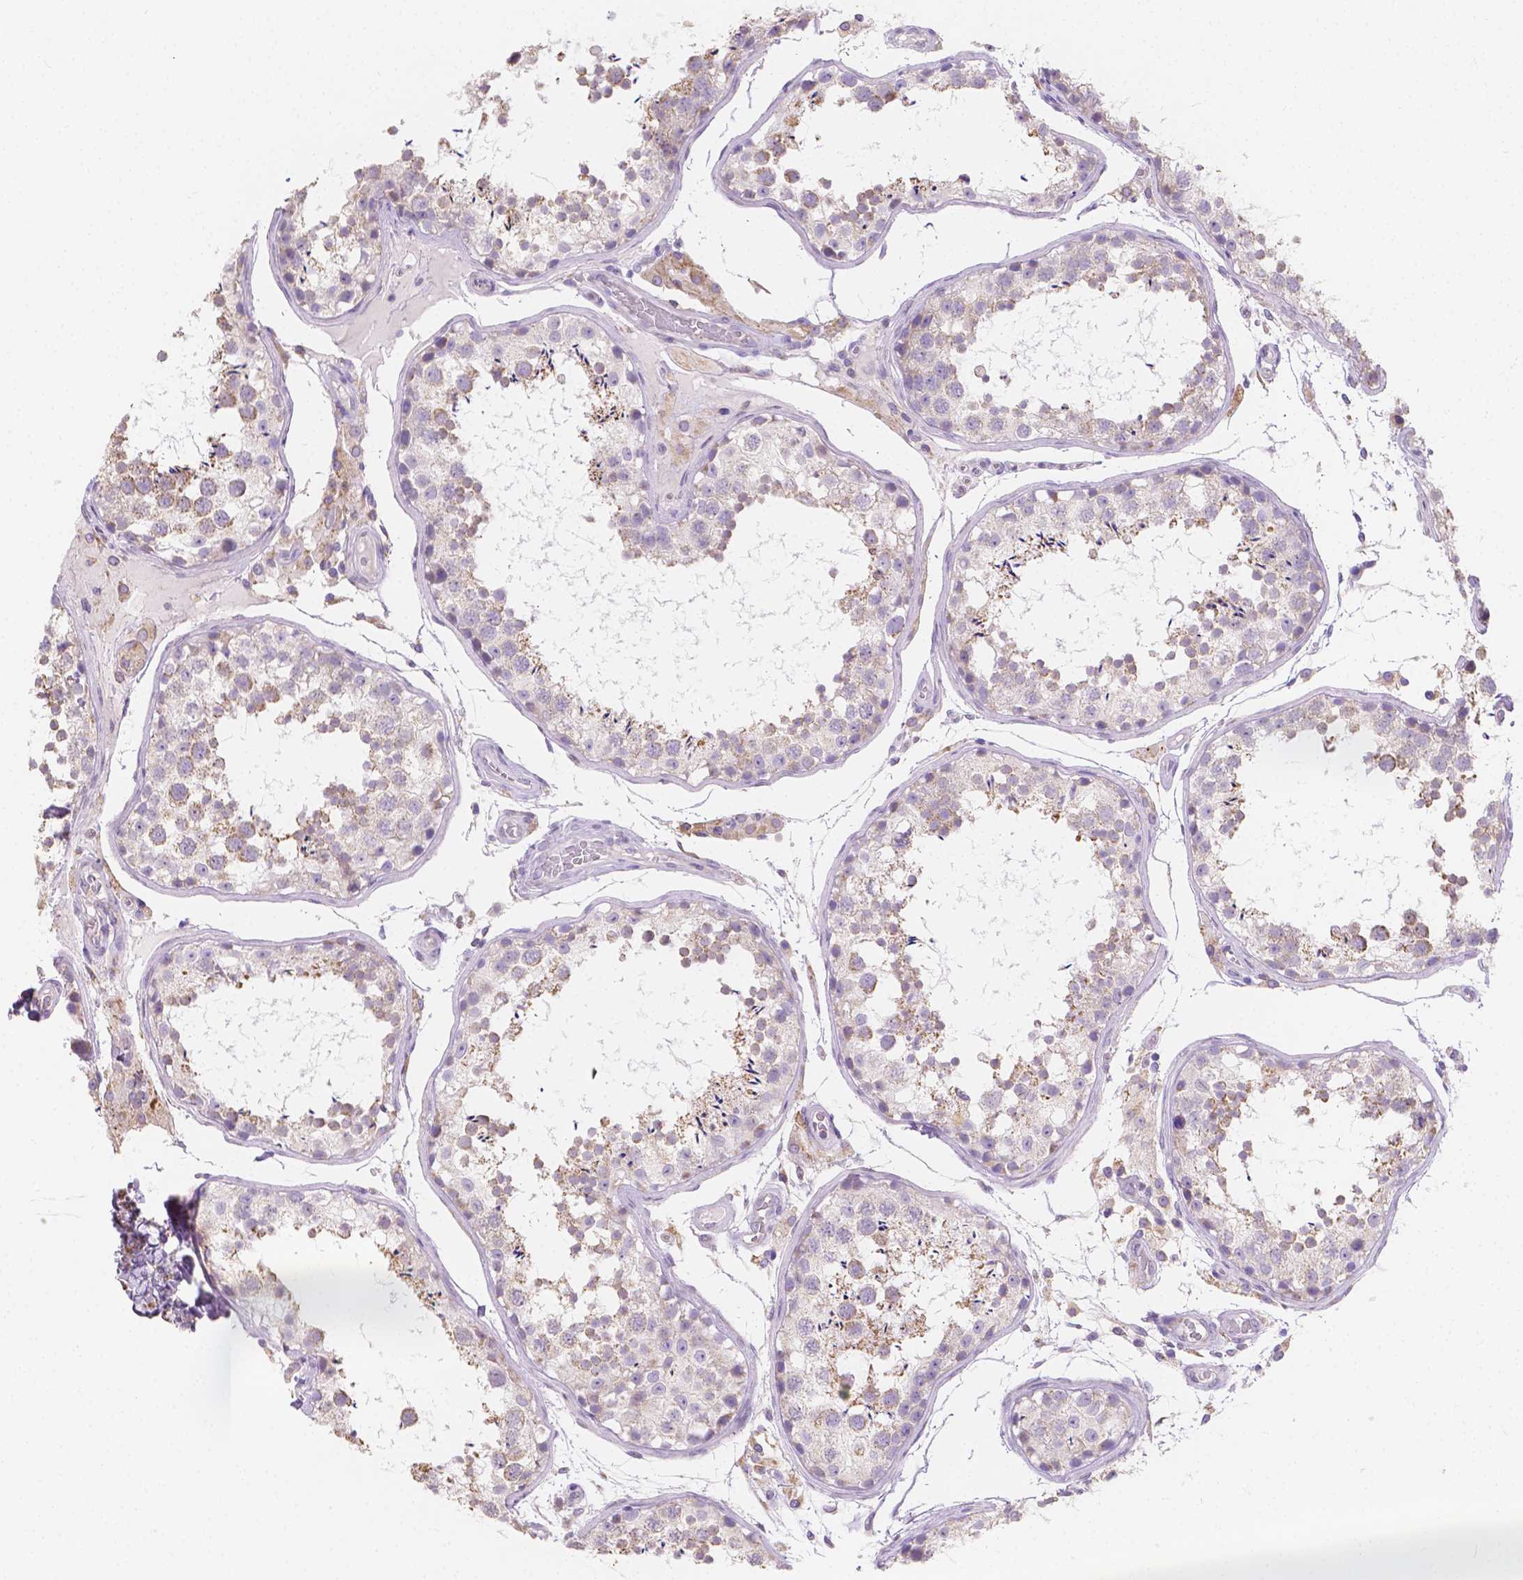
{"staining": {"intensity": "weak", "quantity": "<25%", "location": "cytoplasmic/membranous"}, "tissue": "testis", "cell_type": "Cells in seminiferous ducts", "image_type": "normal", "snomed": [{"axis": "morphology", "description": "Normal tissue, NOS"}, {"axis": "topography", "description": "Testis"}], "caption": "Immunohistochemistry image of normal human testis stained for a protein (brown), which displays no positivity in cells in seminiferous ducts.", "gene": "TMEM130", "patient": {"sex": "male", "age": 29}}